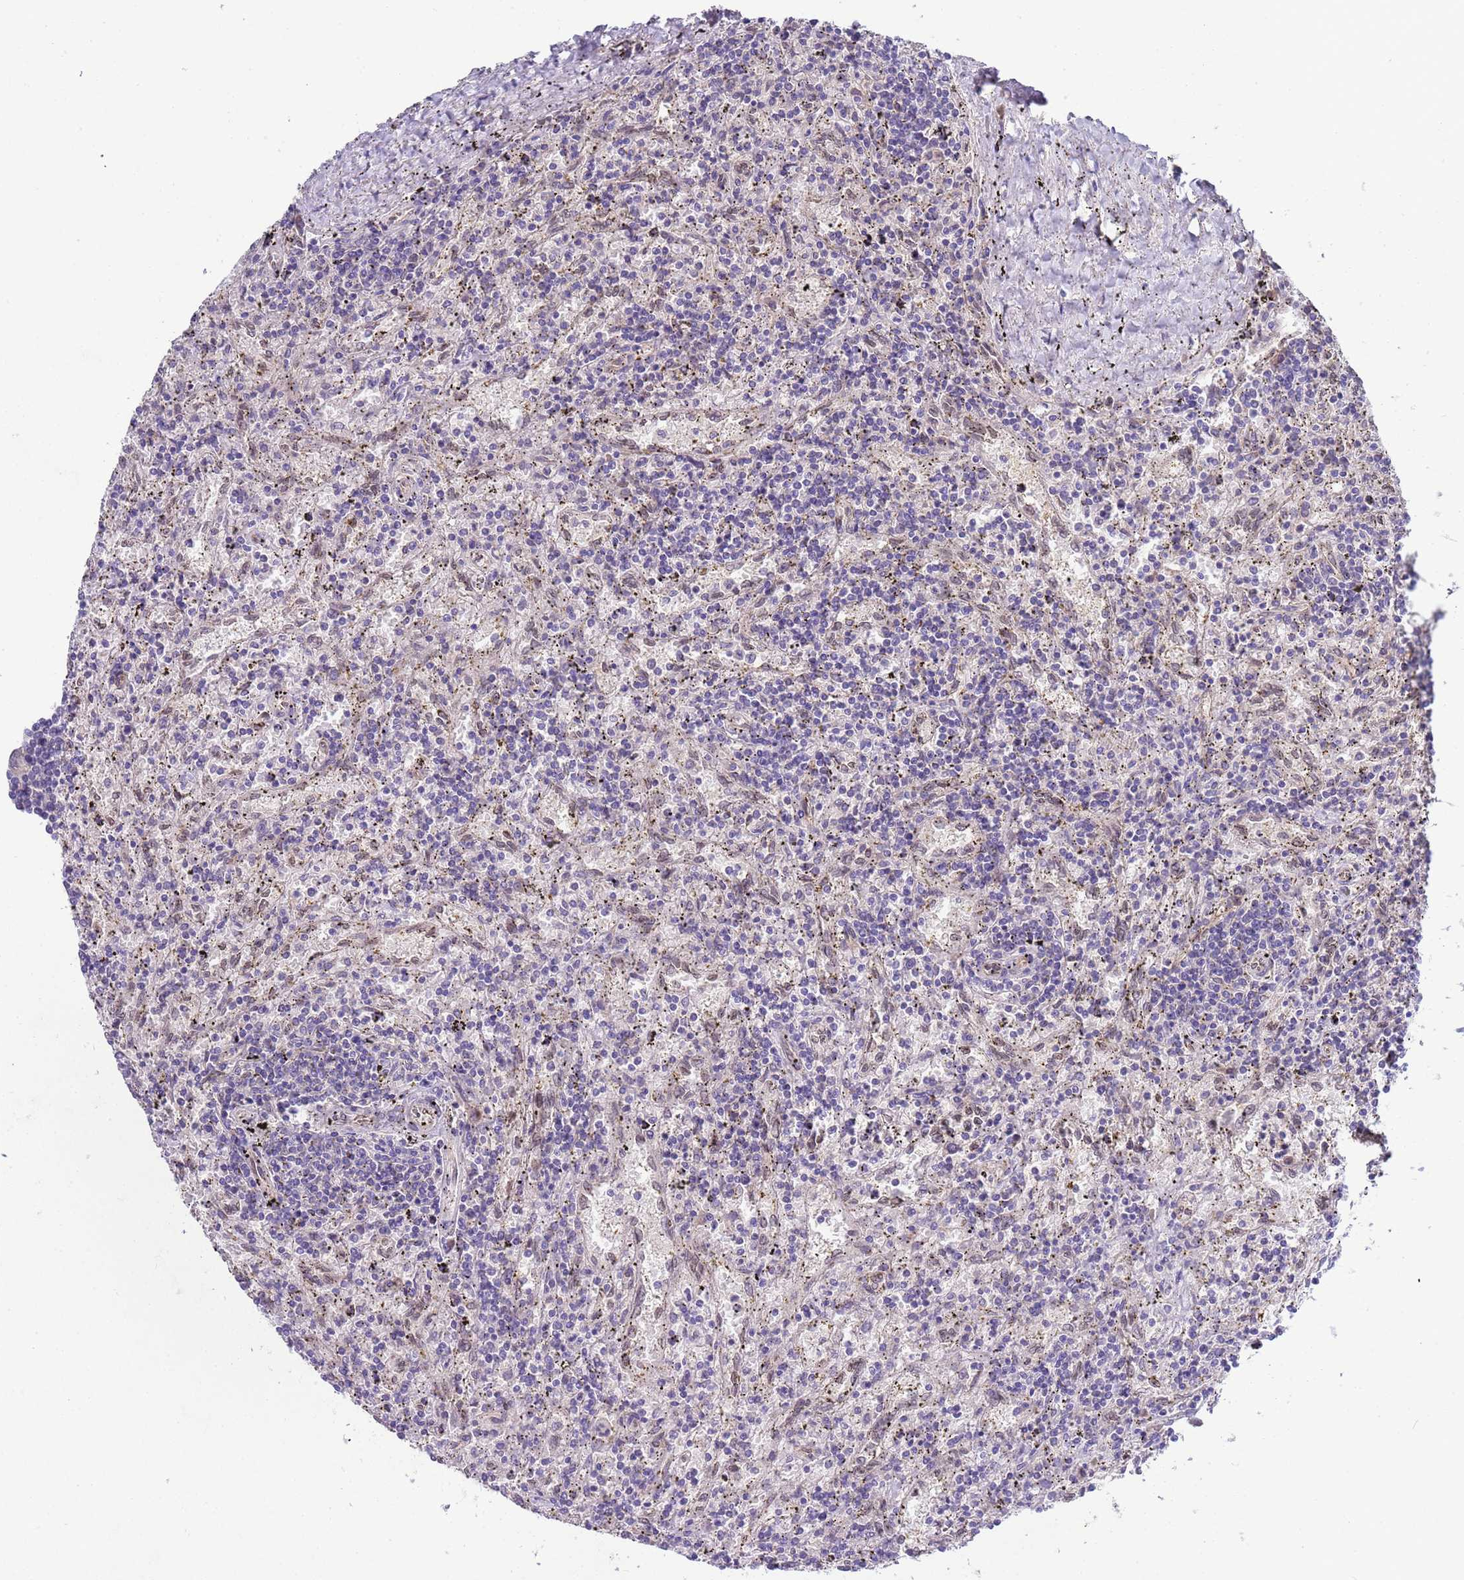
{"staining": {"intensity": "negative", "quantity": "none", "location": "none"}, "tissue": "lymphoma", "cell_type": "Tumor cells", "image_type": "cancer", "snomed": [{"axis": "morphology", "description": "Malignant lymphoma, non-Hodgkin's type, Low grade"}, {"axis": "topography", "description": "Spleen"}], "caption": "Lymphoma was stained to show a protein in brown. There is no significant expression in tumor cells.", "gene": "TRMT10A", "patient": {"sex": "male", "age": 76}}